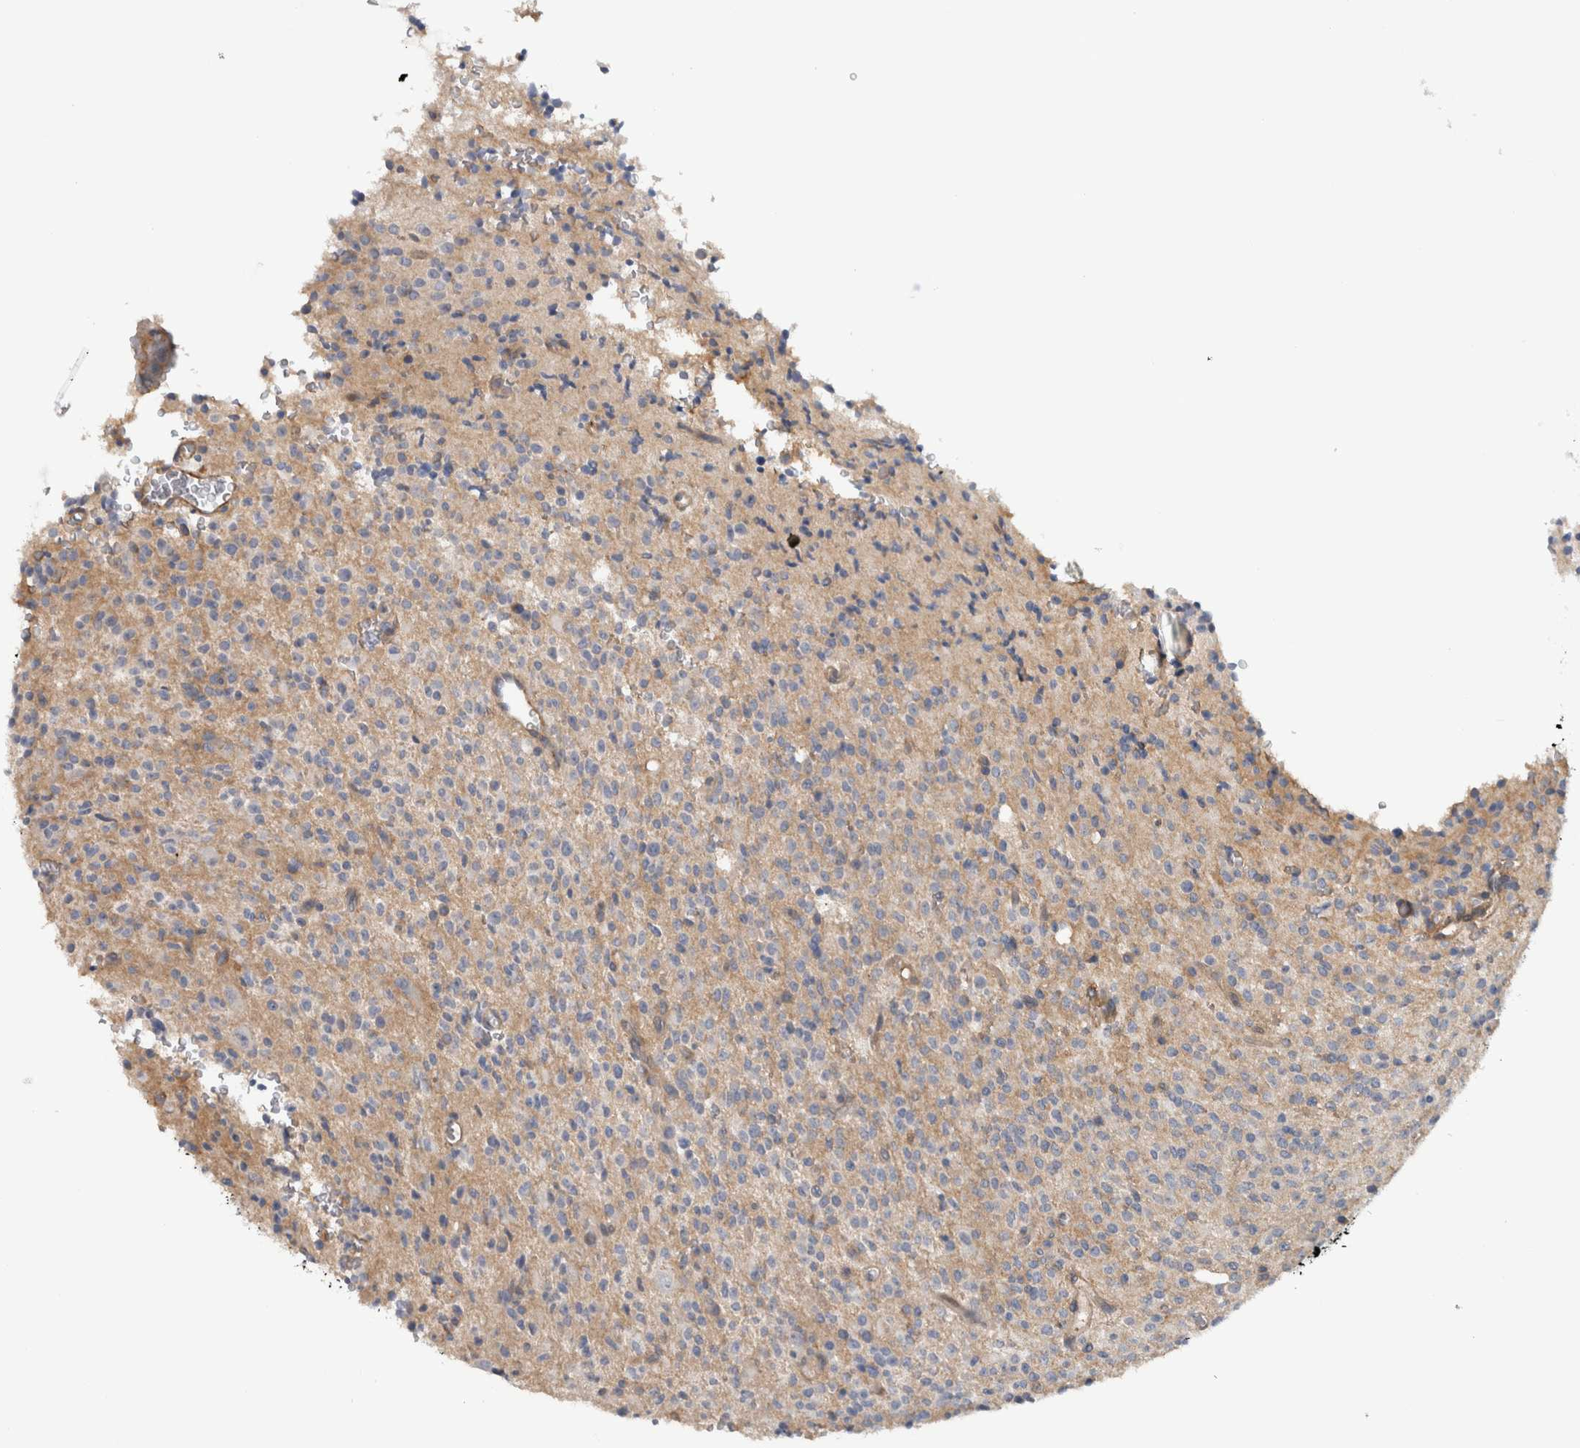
{"staining": {"intensity": "negative", "quantity": "none", "location": "none"}, "tissue": "glioma", "cell_type": "Tumor cells", "image_type": "cancer", "snomed": [{"axis": "morphology", "description": "Glioma, malignant, High grade"}, {"axis": "topography", "description": "Brain"}], "caption": "IHC image of human glioma stained for a protein (brown), which demonstrates no expression in tumor cells.", "gene": "CD59", "patient": {"sex": "male", "age": 34}}